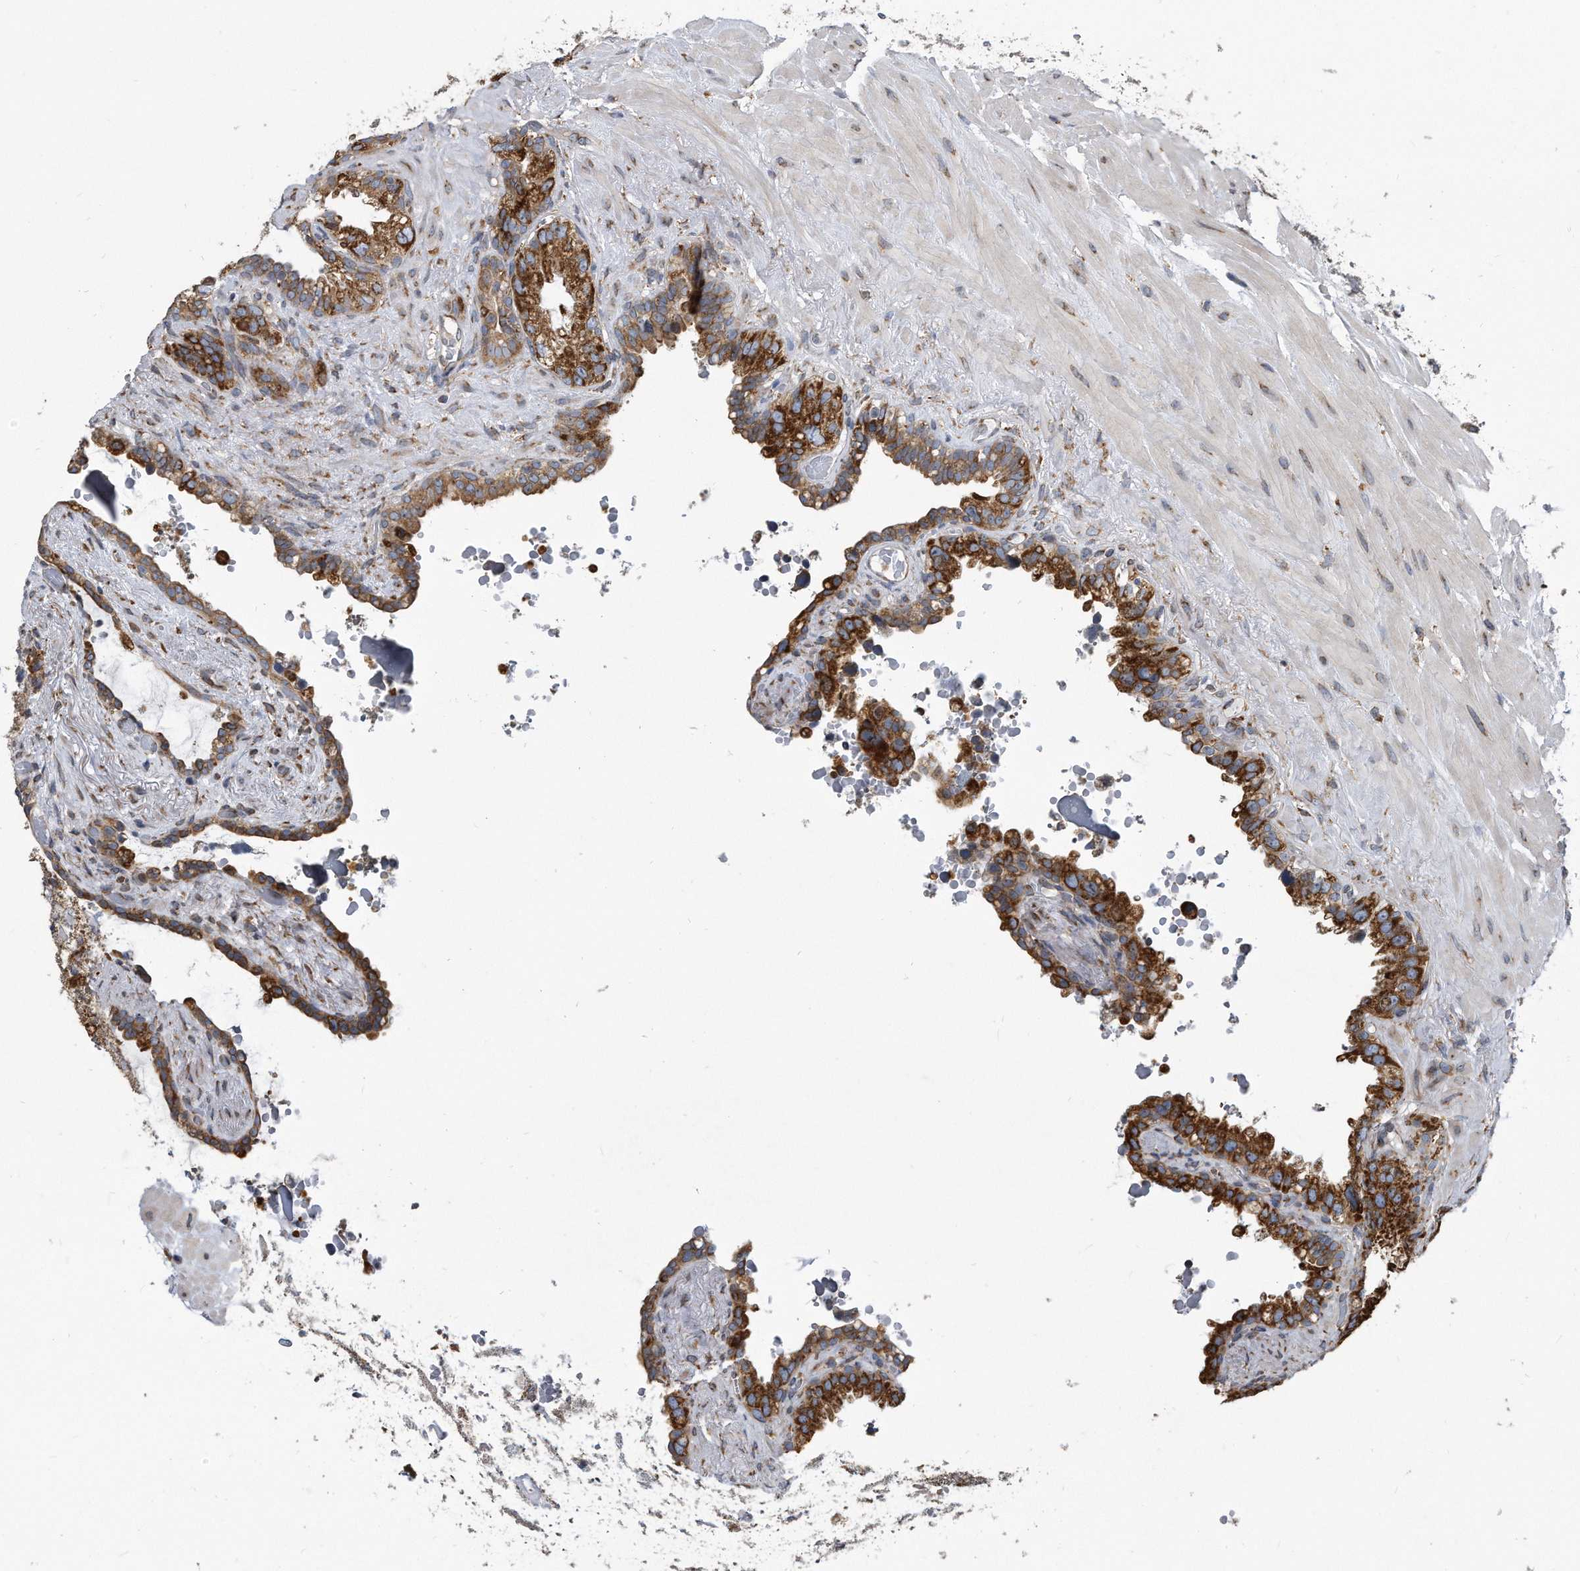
{"staining": {"intensity": "strong", "quantity": ">75%", "location": "cytoplasmic/membranous"}, "tissue": "seminal vesicle", "cell_type": "Glandular cells", "image_type": "normal", "snomed": [{"axis": "morphology", "description": "Normal tissue, NOS"}, {"axis": "topography", "description": "Seminal veicle"}], "caption": "DAB immunohistochemical staining of benign seminal vesicle exhibits strong cytoplasmic/membranous protein expression in approximately >75% of glandular cells. The staining was performed using DAB (3,3'-diaminobenzidine), with brown indicating positive protein expression. Nuclei are stained blue with hematoxylin.", "gene": "CCDC47", "patient": {"sex": "male", "age": 80}}